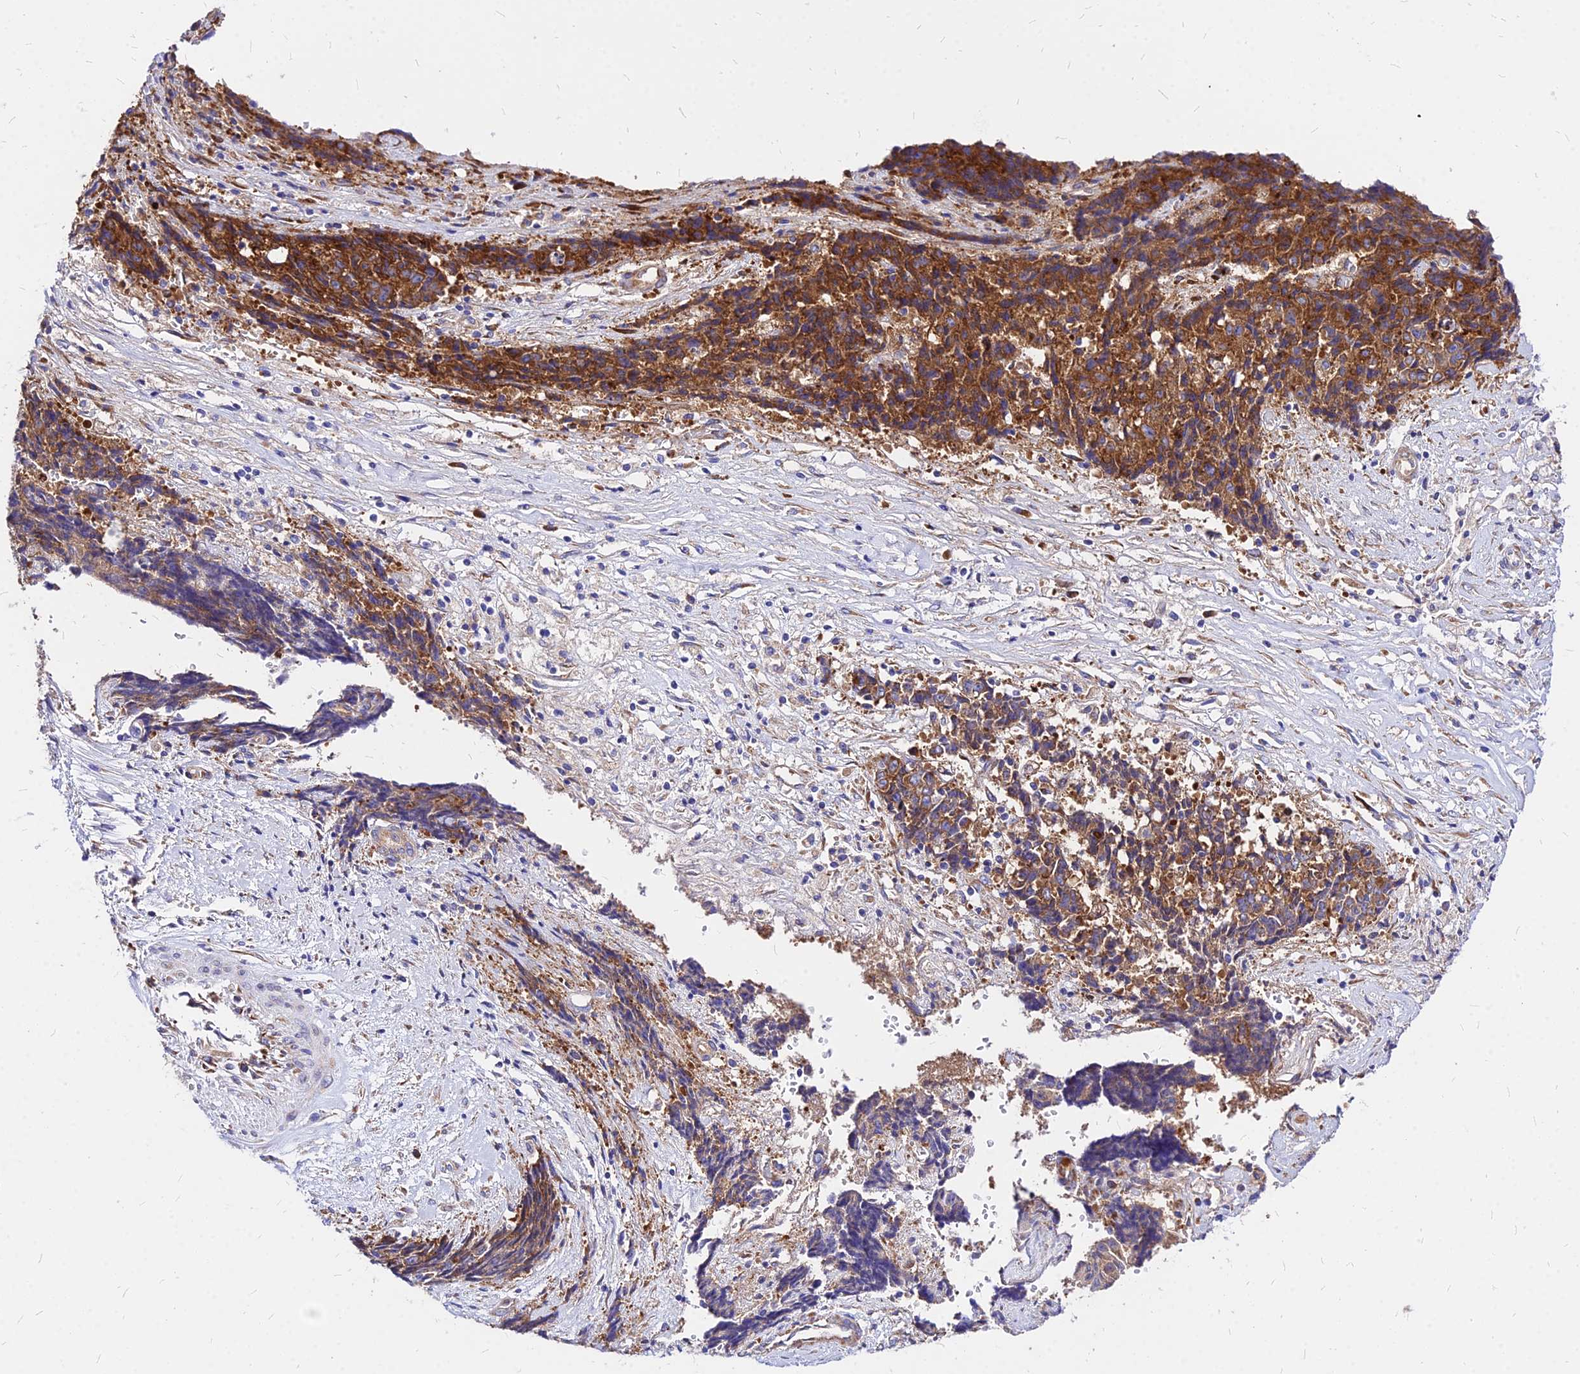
{"staining": {"intensity": "strong", "quantity": "25%-75%", "location": "cytoplasmic/membranous"}, "tissue": "ovarian cancer", "cell_type": "Tumor cells", "image_type": "cancer", "snomed": [{"axis": "morphology", "description": "Carcinoma, endometroid"}, {"axis": "topography", "description": "Ovary"}], "caption": "Tumor cells reveal high levels of strong cytoplasmic/membranous expression in about 25%-75% of cells in human endometroid carcinoma (ovarian).", "gene": "RPL19", "patient": {"sex": "female", "age": 42}}